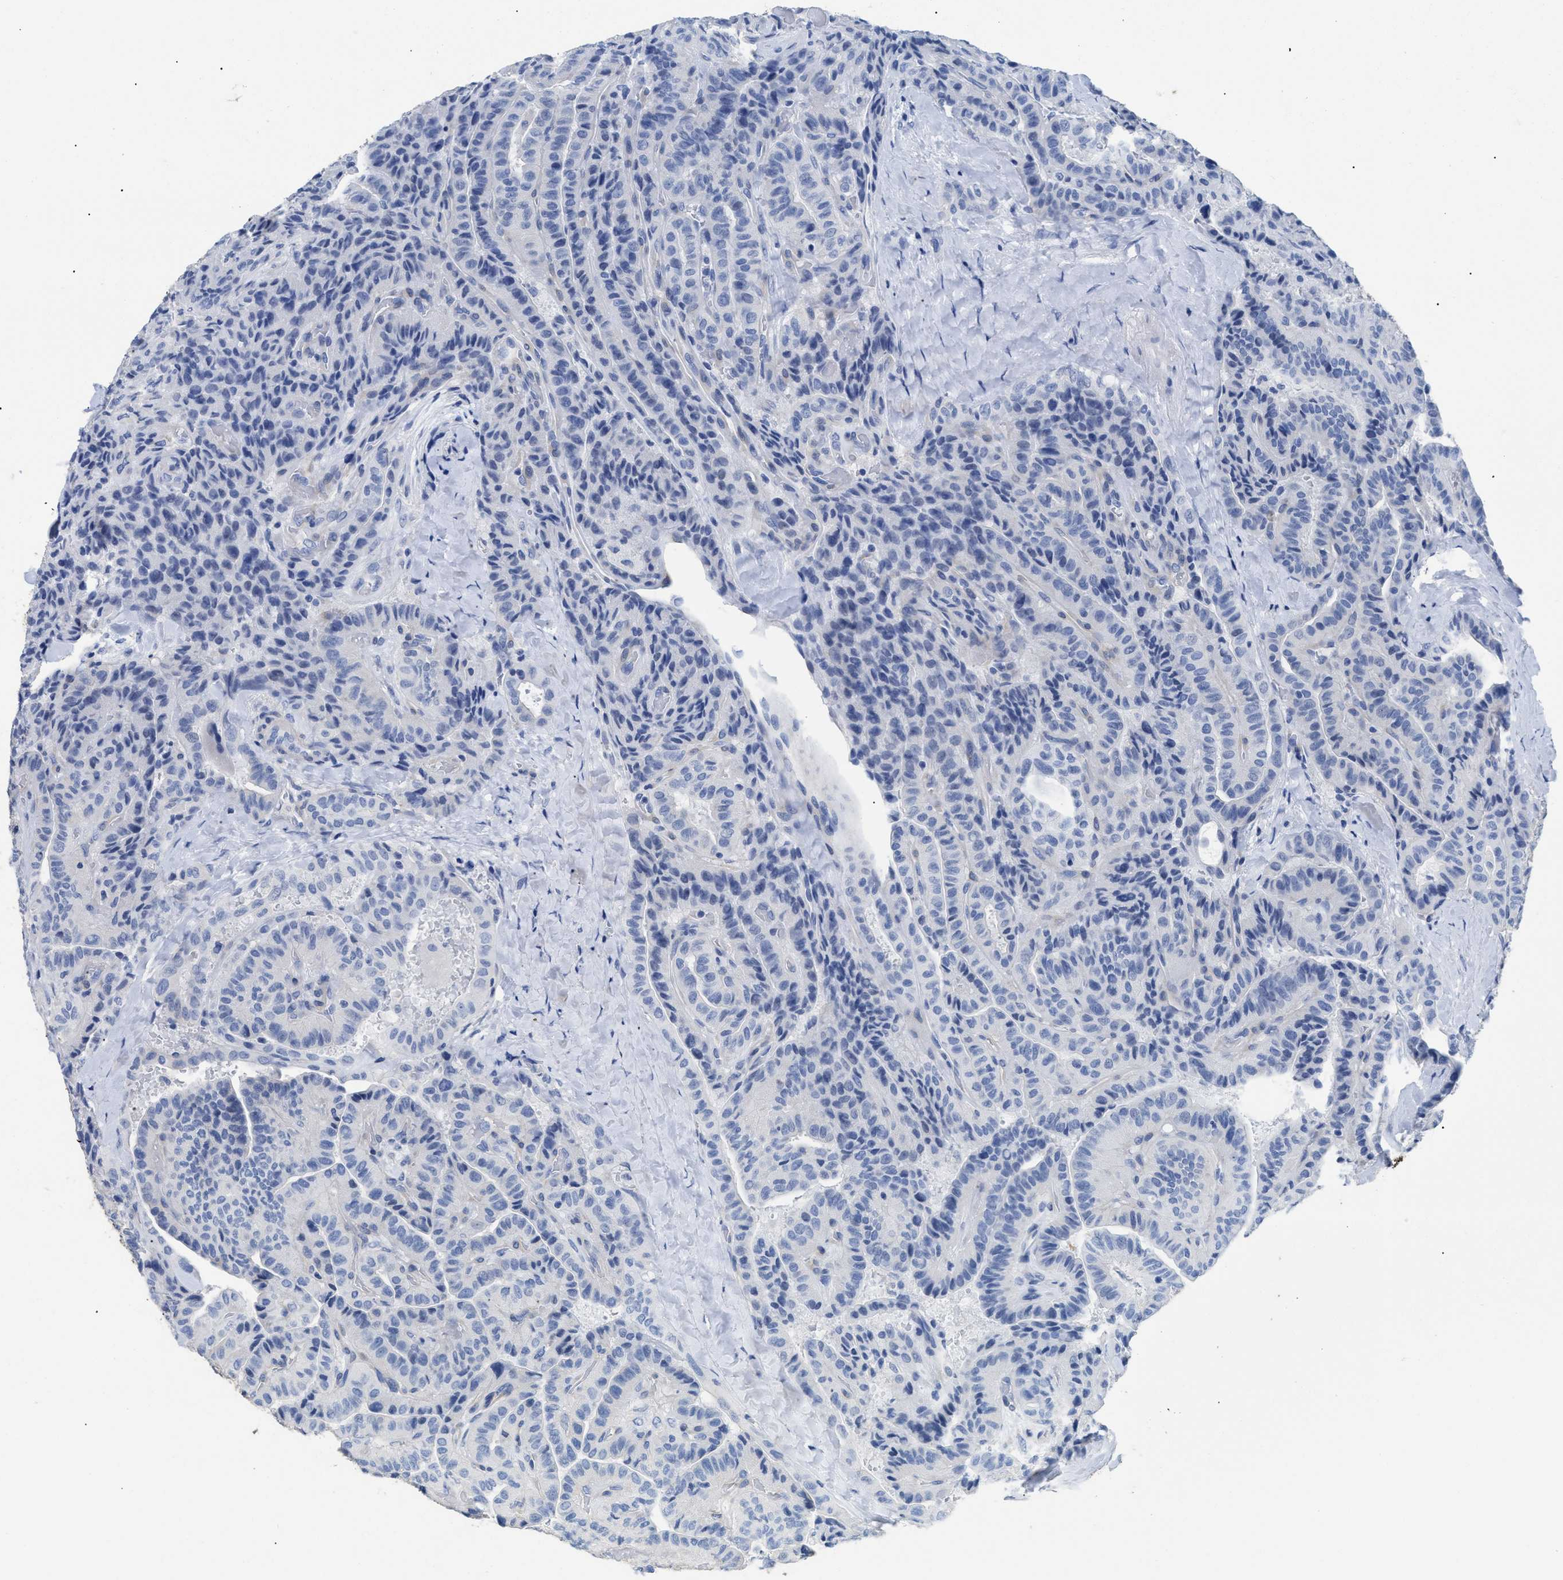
{"staining": {"intensity": "negative", "quantity": "none", "location": "none"}, "tissue": "thyroid cancer", "cell_type": "Tumor cells", "image_type": "cancer", "snomed": [{"axis": "morphology", "description": "Papillary adenocarcinoma, NOS"}, {"axis": "topography", "description": "Thyroid gland"}], "caption": "DAB (3,3'-diaminobenzidine) immunohistochemical staining of human thyroid cancer (papillary adenocarcinoma) demonstrates no significant positivity in tumor cells. (DAB immunohistochemistry, high magnification).", "gene": "DLC1", "patient": {"sex": "male", "age": 77}}